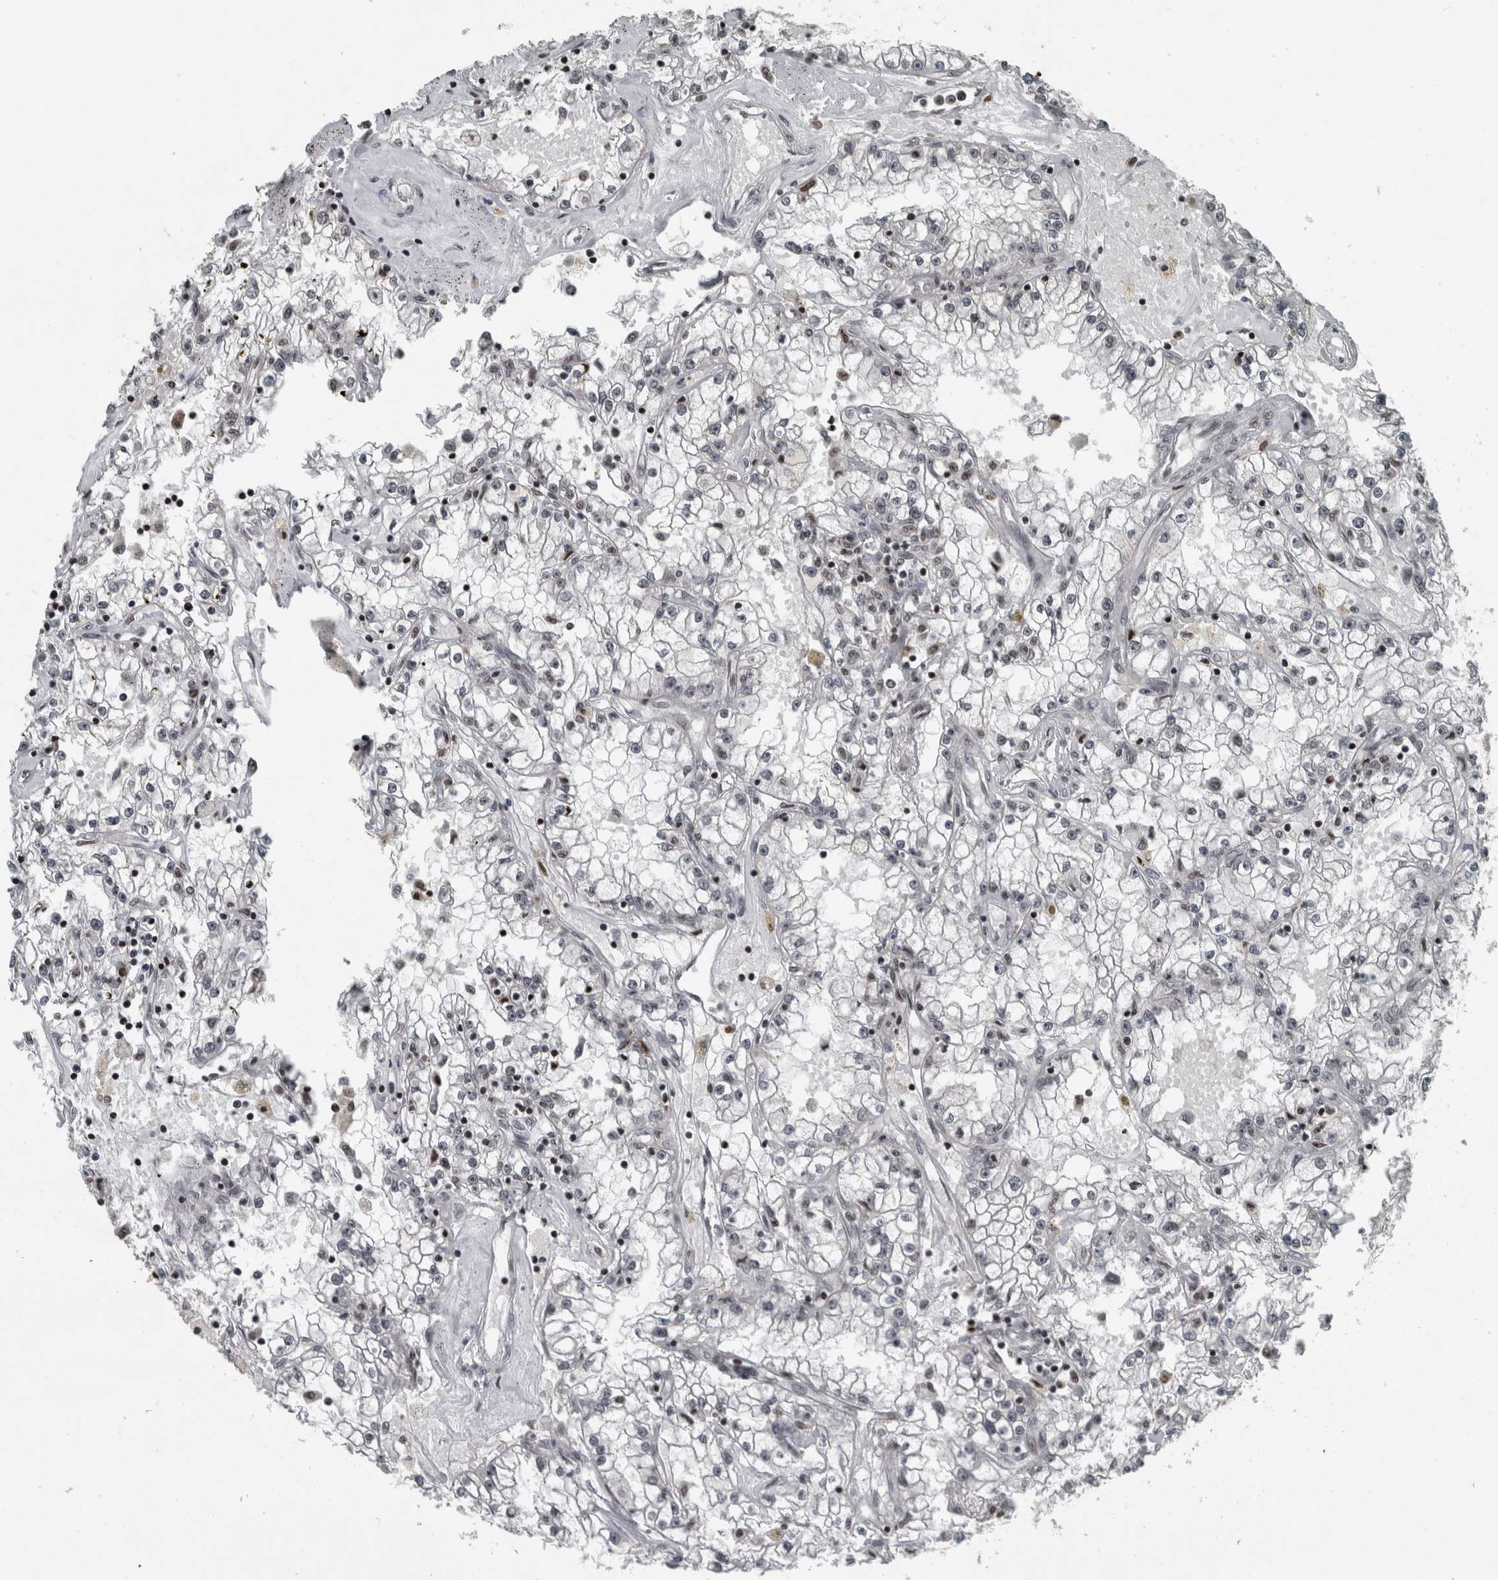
{"staining": {"intensity": "weak", "quantity": "25%-75%", "location": "nuclear"}, "tissue": "renal cancer", "cell_type": "Tumor cells", "image_type": "cancer", "snomed": [{"axis": "morphology", "description": "Adenocarcinoma, NOS"}, {"axis": "topography", "description": "Kidney"}], "caption": "Immunohistochemistry of adenocarcinoma (renal) displays low levels of weak nuclear positivity in about 25%-75% of tumor cells. The protein is shown in brown color, while the nuclei are stained blue.", "gene": "UNC50", "patient": {"sex": "male", "age": 56}}